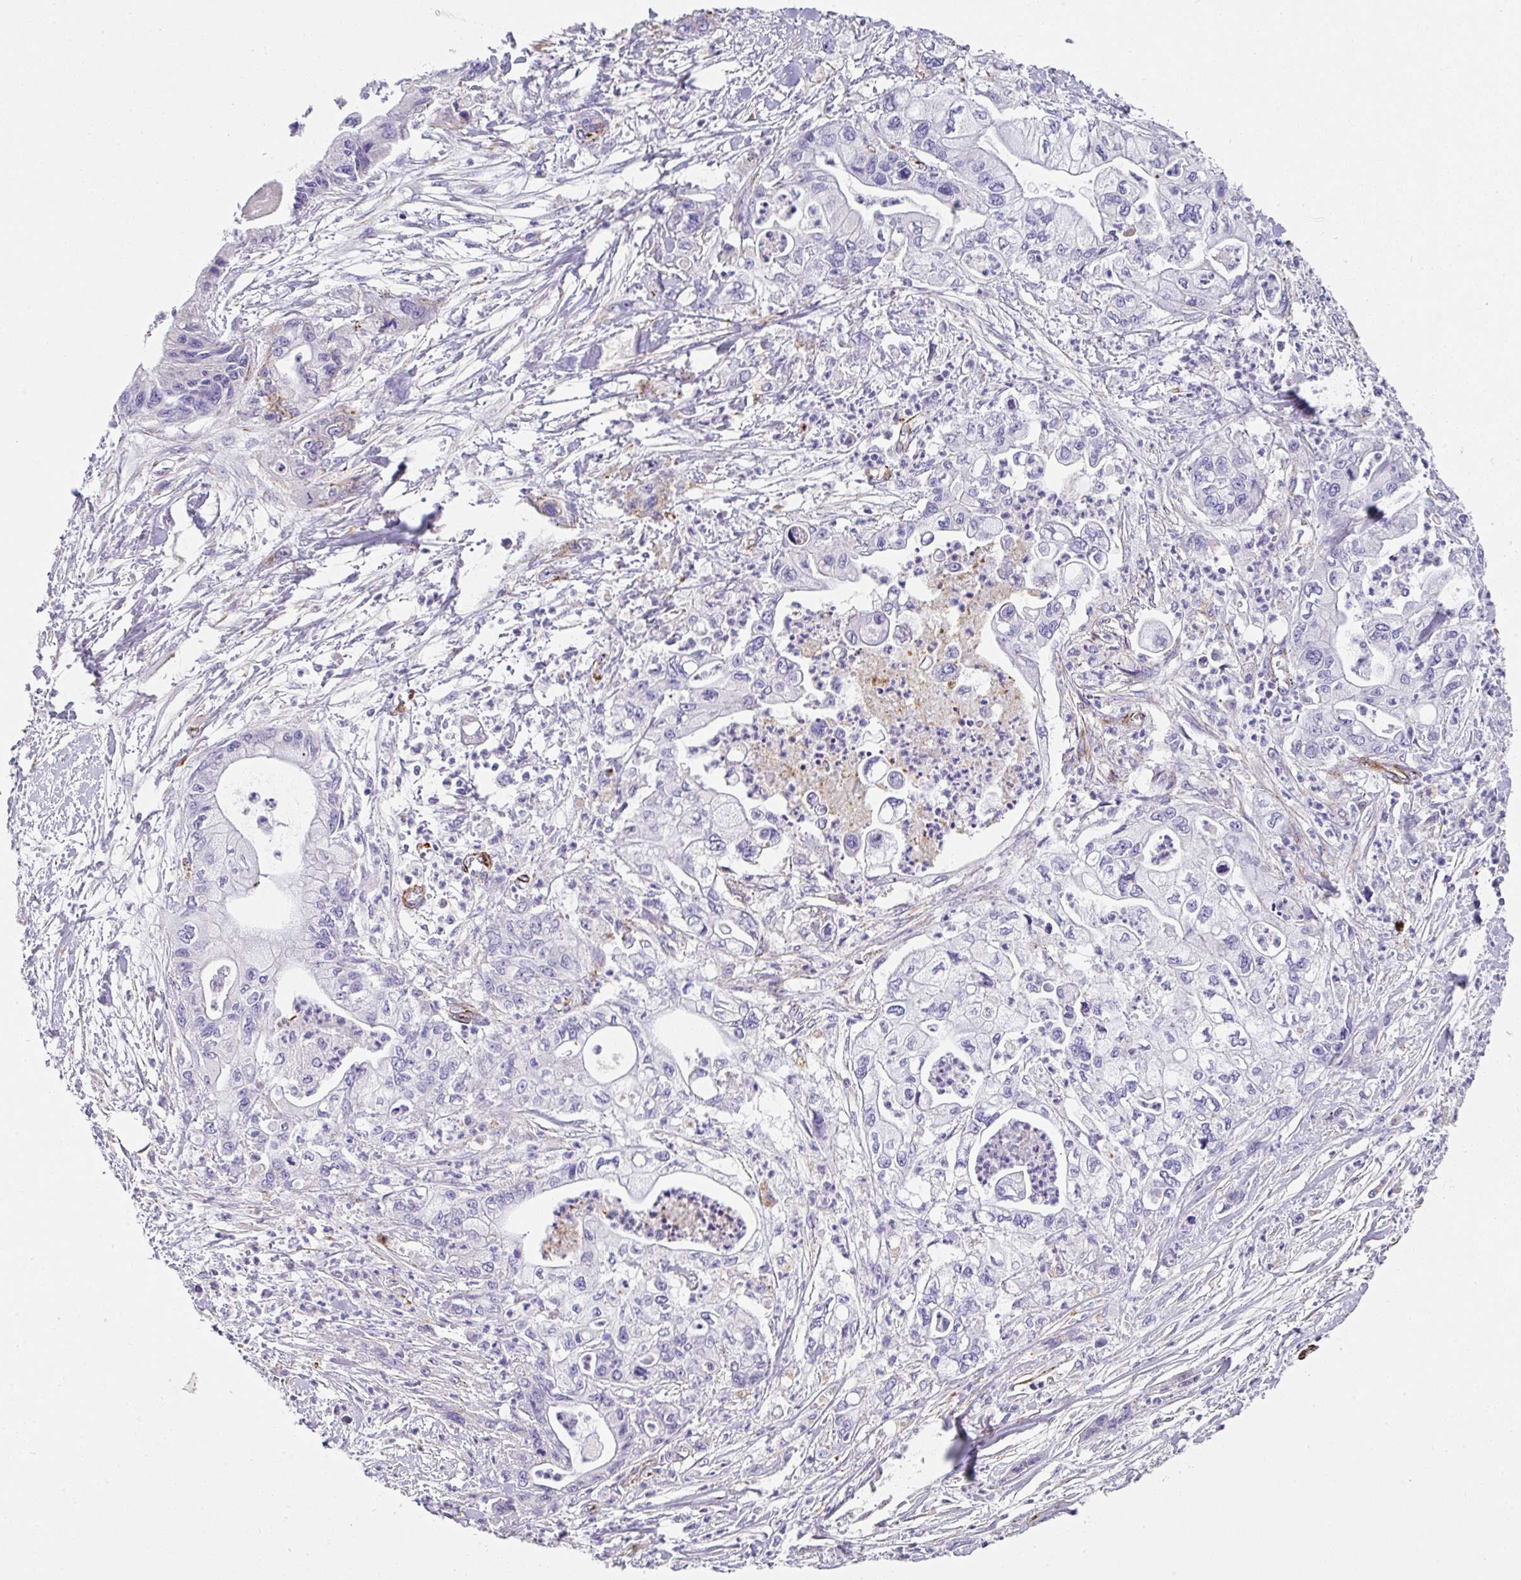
{"staining": {"intensity": "negative", "quantity": "none", "location": "none"}, "tissue": "pancreatic cancer", "cell_type": "Tumor cells", "image_type": "cancer", "snomed": [{"axis": "morphology", "description": "Adenocarcinoma, NOS"}, {"axis": "topography", "description": "Pancreas"}], "caption": "A high-resolution micrograph shows immunohistochemistry (IHC) staining of pancreatic cancer (adenocarcinoma), which reveals no significant positivity in tumor cells.", "gene": "SLC25A17", "patient": {"sex": "male", "age": 61}}